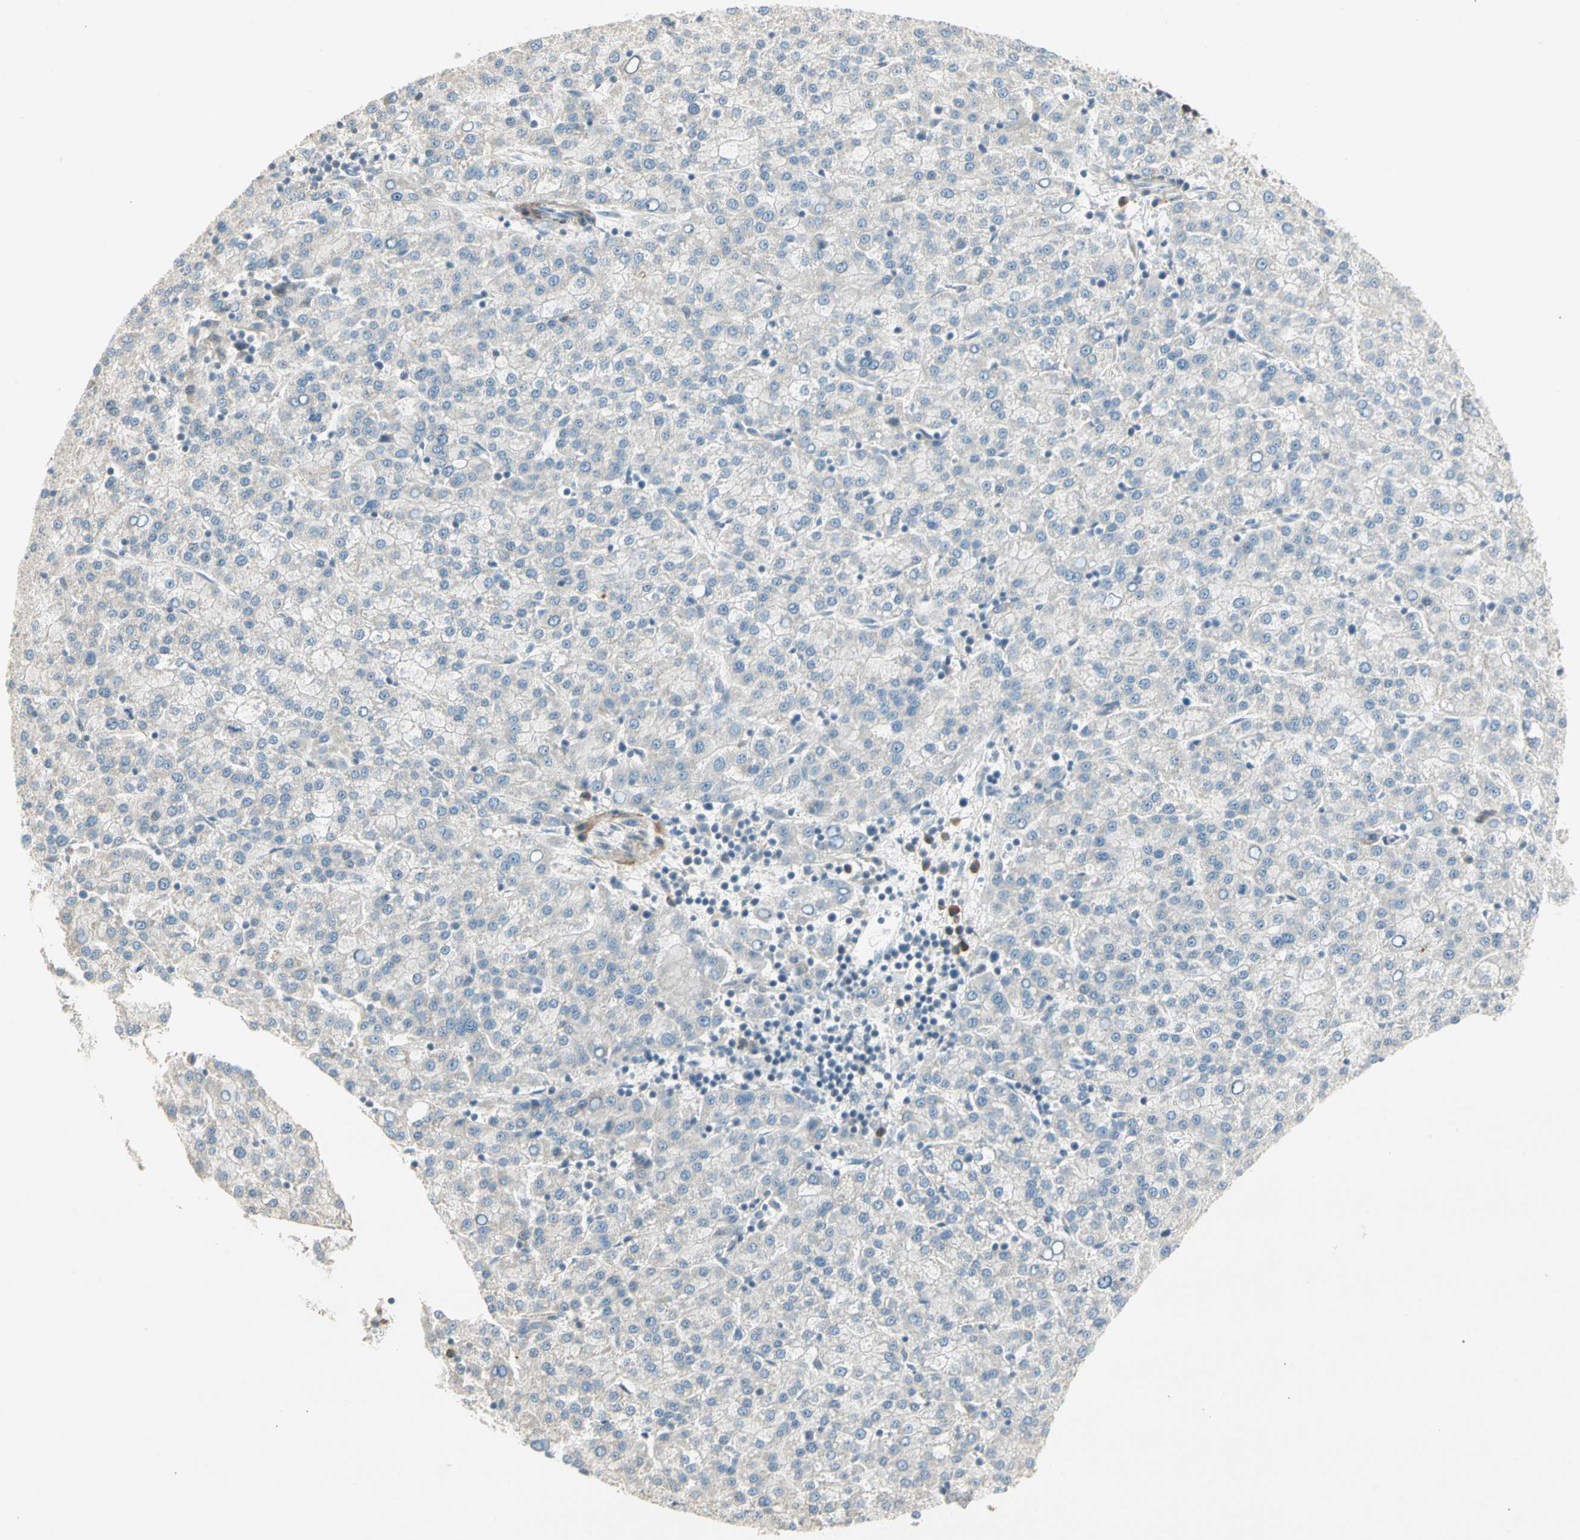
{"staining": {"intensity": "negative", "quantity": "none", "location": "none"}, "tissue": "liver cancer", "cell_type": "Tumor cells", "image_type": "cancer", "snomed": [{"axis": "morphology", "description": "Carcinoma, Hepatocellular, NOS"}, {"axis": "topography", "description": "Liver"}], "caption": "The photomicrograph demonstrates no staining of tumor cells in liver cancer (hepatocellular carcinoma).", "gene": "ADGRA3", "patient": {"sex": "female", "age": 58}}